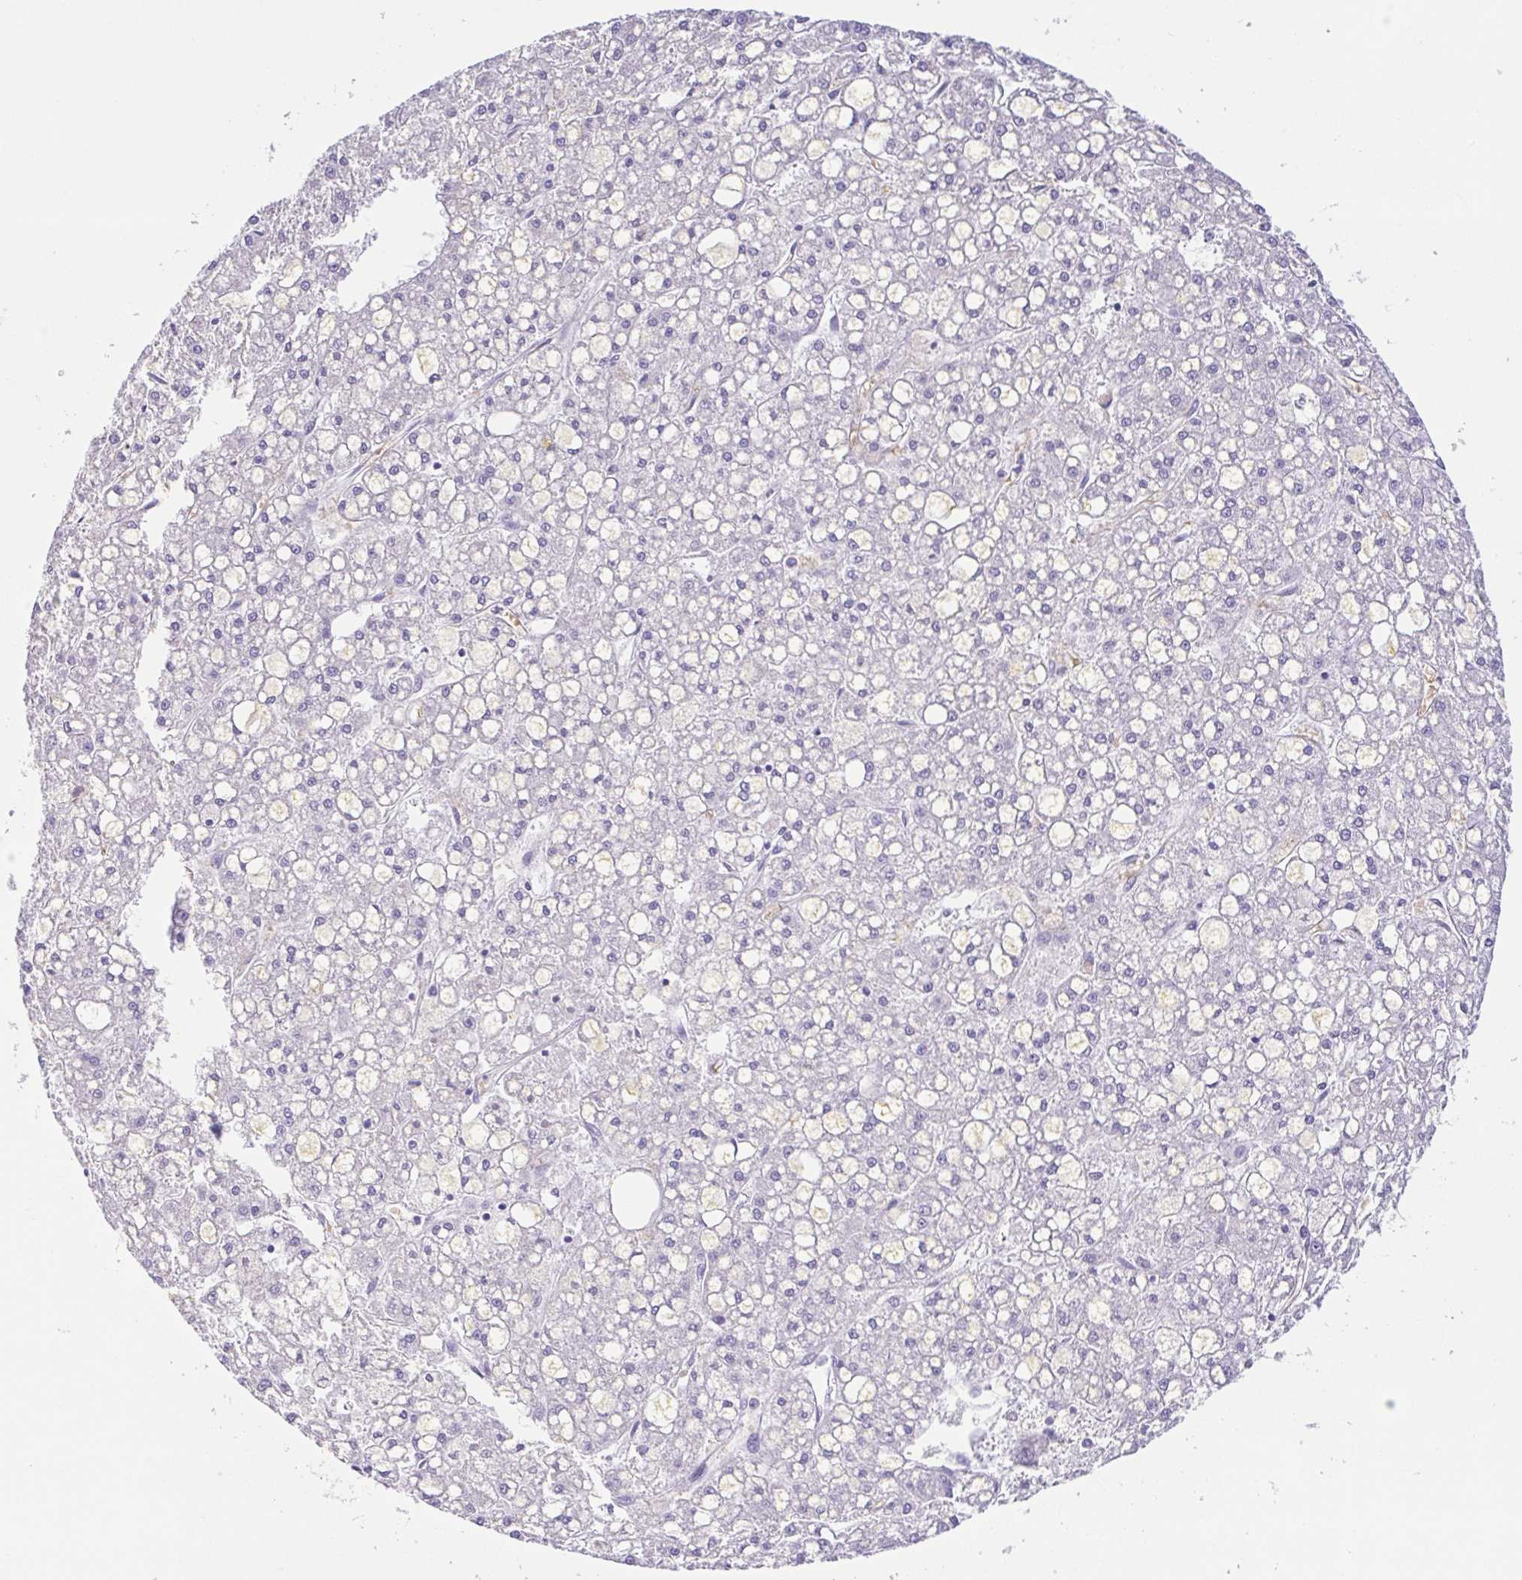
{"staining": {"intensity": "negative", "quantity": "none", "location": "none"}, "tissue": "liver cancer", "cell_type": "Tumor cells", "image_type": "cancer", "snomed": [{"axis": "morphology", "description": "Carcinoma, Hepatocellular, NOS"}, {"axis": "topography", "description": "Liver"}], "caption": "This is a histopathology image of immunohistochemistry staining of hepatocellular carcinoma (liver), which shows no expression in tumor cells.", "gene": "EPB42", "patient": {"sex": "male", "age": 67}}